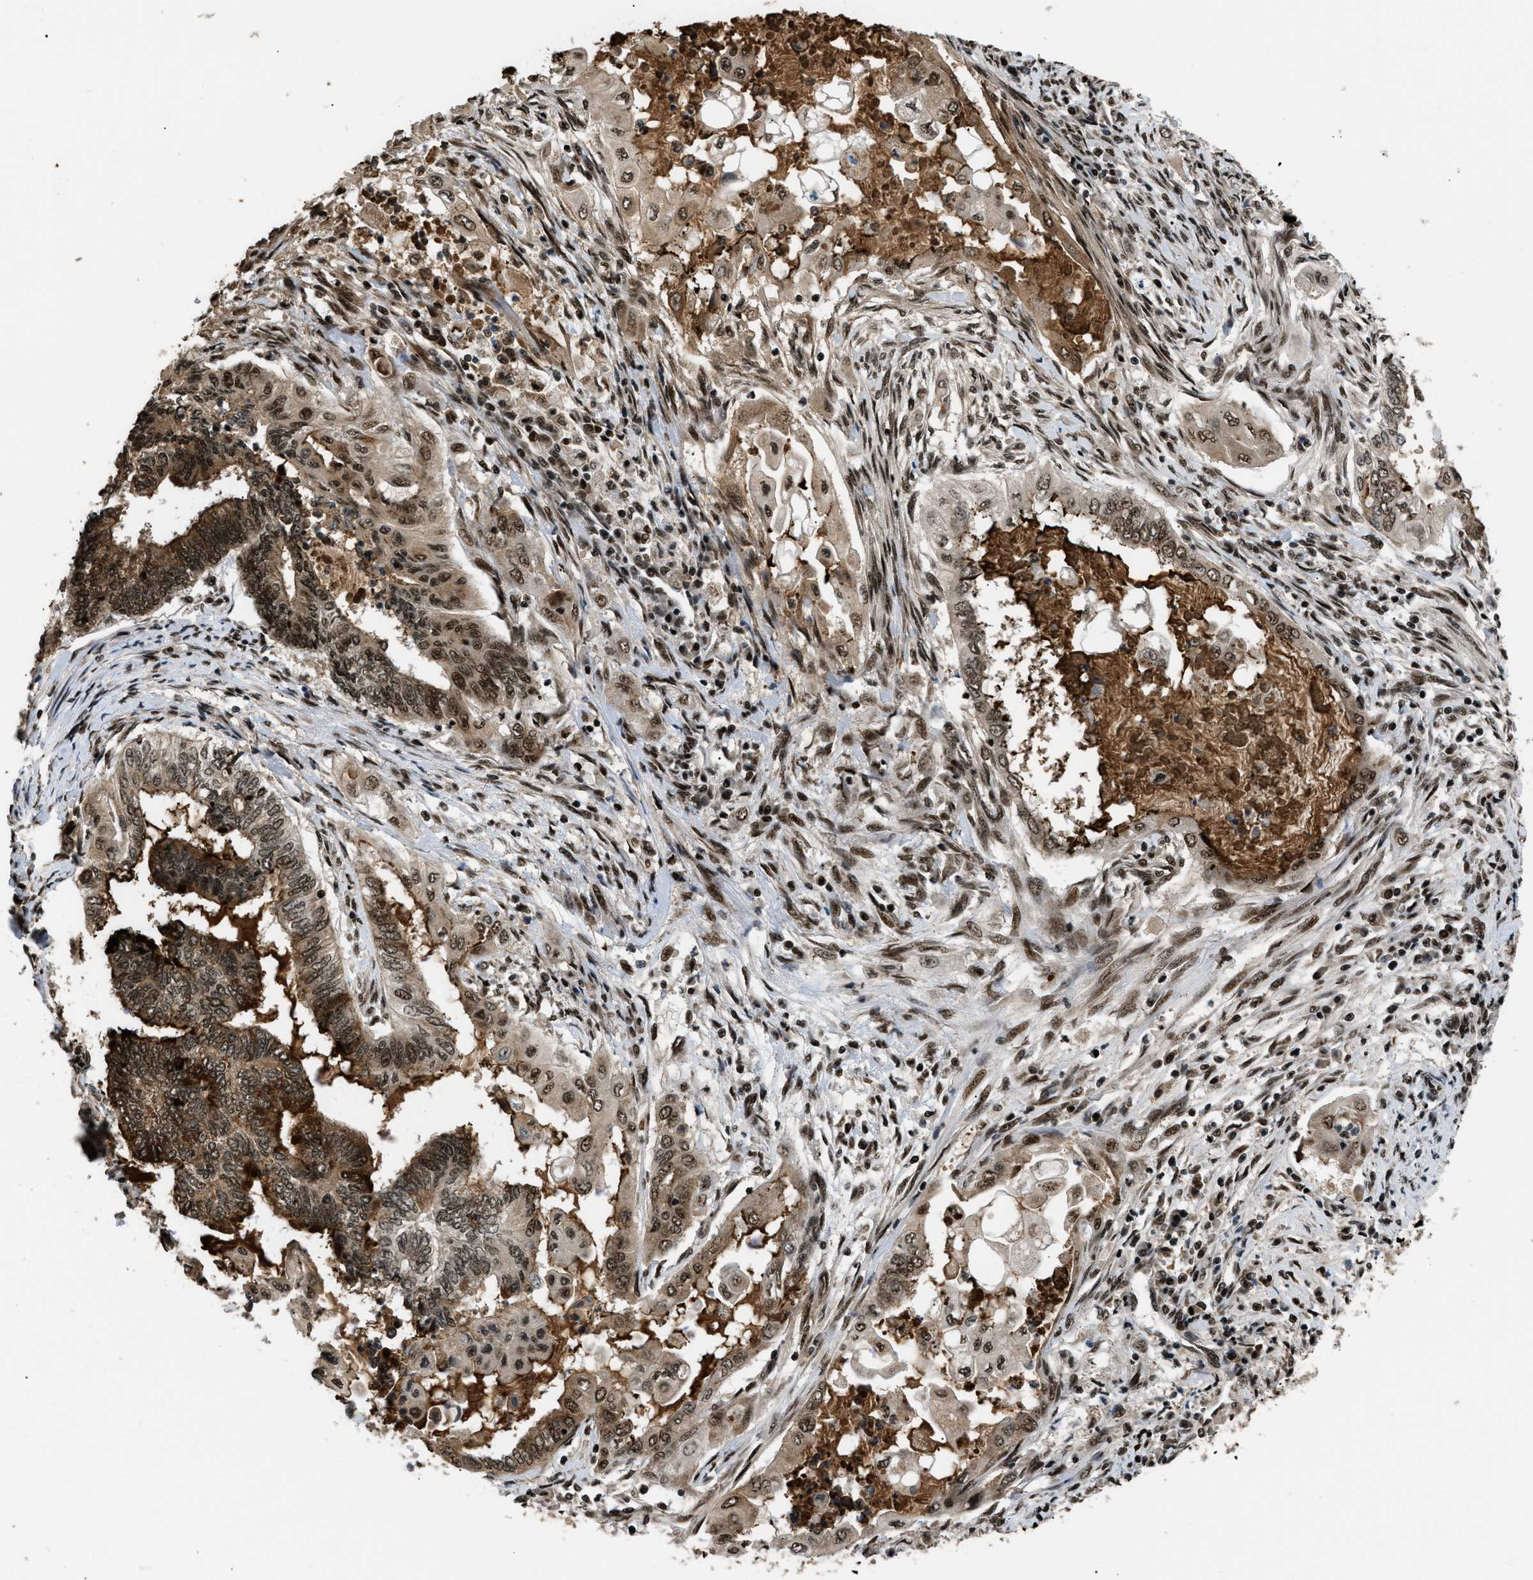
{"staining": {"intensity": "moderate", "quantity": ">75%", "location": "cytoplasmic/membranous,nuclear"}, "tissue": "endometrial cancer", "cell_type": "Tumor cells", "image_type": "cancer", "snomed": [{"axis": "morphology", "description": "Adenocarcinoma, NOS"}, {"axis": "topography", "description": "Uterus"}, {"axis": "topography", "description": "Endometrium"}], "caption": "Brown immunohistochemical staining in adenocarcinoma (endometrial) shows moderate cytoplasmic/membranous and nuclear positivity in approximately >75% of tumor cells.", "gene": "RBM5", "patient": {"sex": "female", "age": 70}}